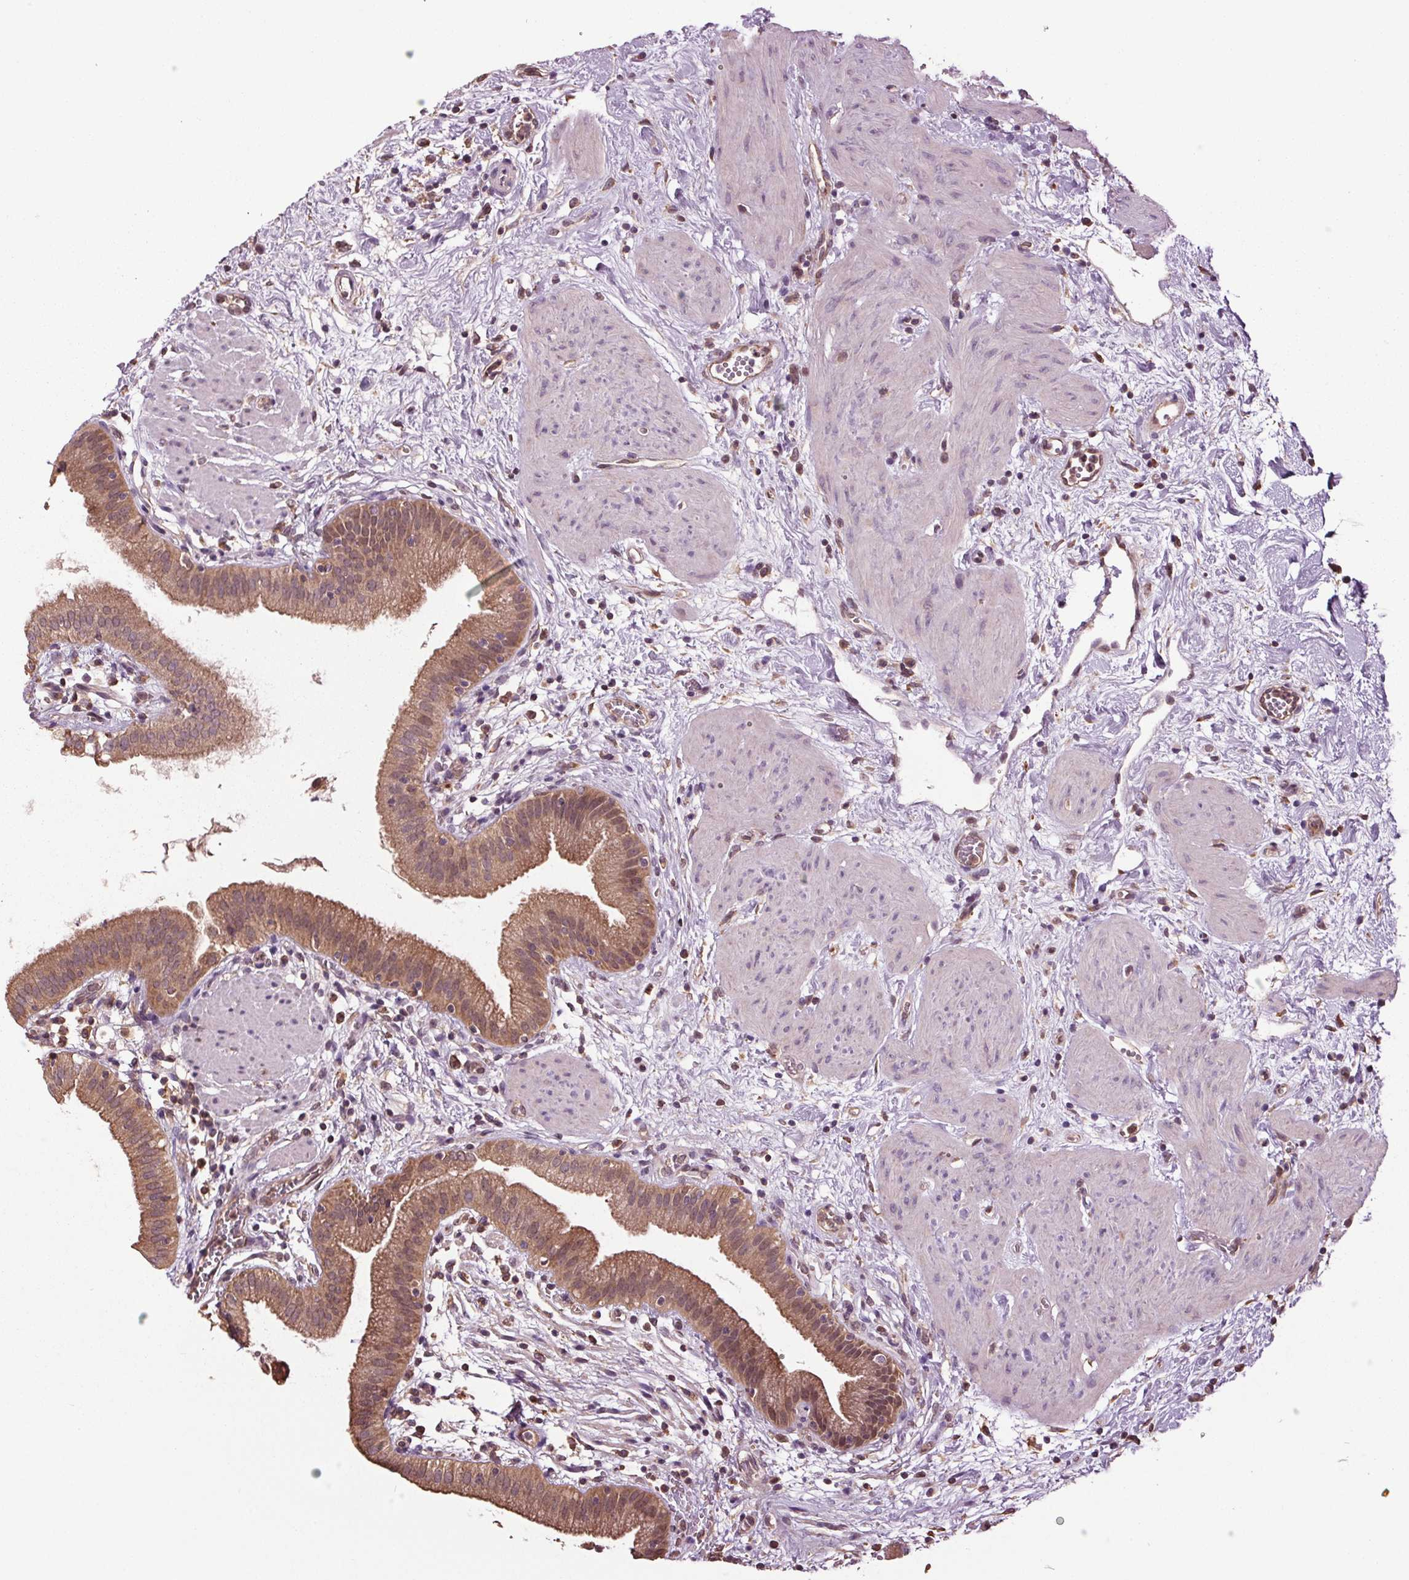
{"staining": {"intensity": "moderate", "quantity": ">75%", "location": "cytoplasmic/membranous"}, "tissue": "gallbladder", "cell_type": "Glandular cells", "image_type": "normal", "snomed": [{"axis": "morphology", "description": "Normal tissue, NOS"}, {"axis": "topography", "description": "Gallbladder"}], "caption": "Gallbladder stained with DAB (3,3'-diaminobenzidine) IHC shows medium levels of moderate cytoplasmic/membranous staining in about >75% of glandular cells. Ihc stains the protein in brown and the nuclei are stained blue.", "gene": "RNPEP", "patient": {"sex": "female", "age": 65}}